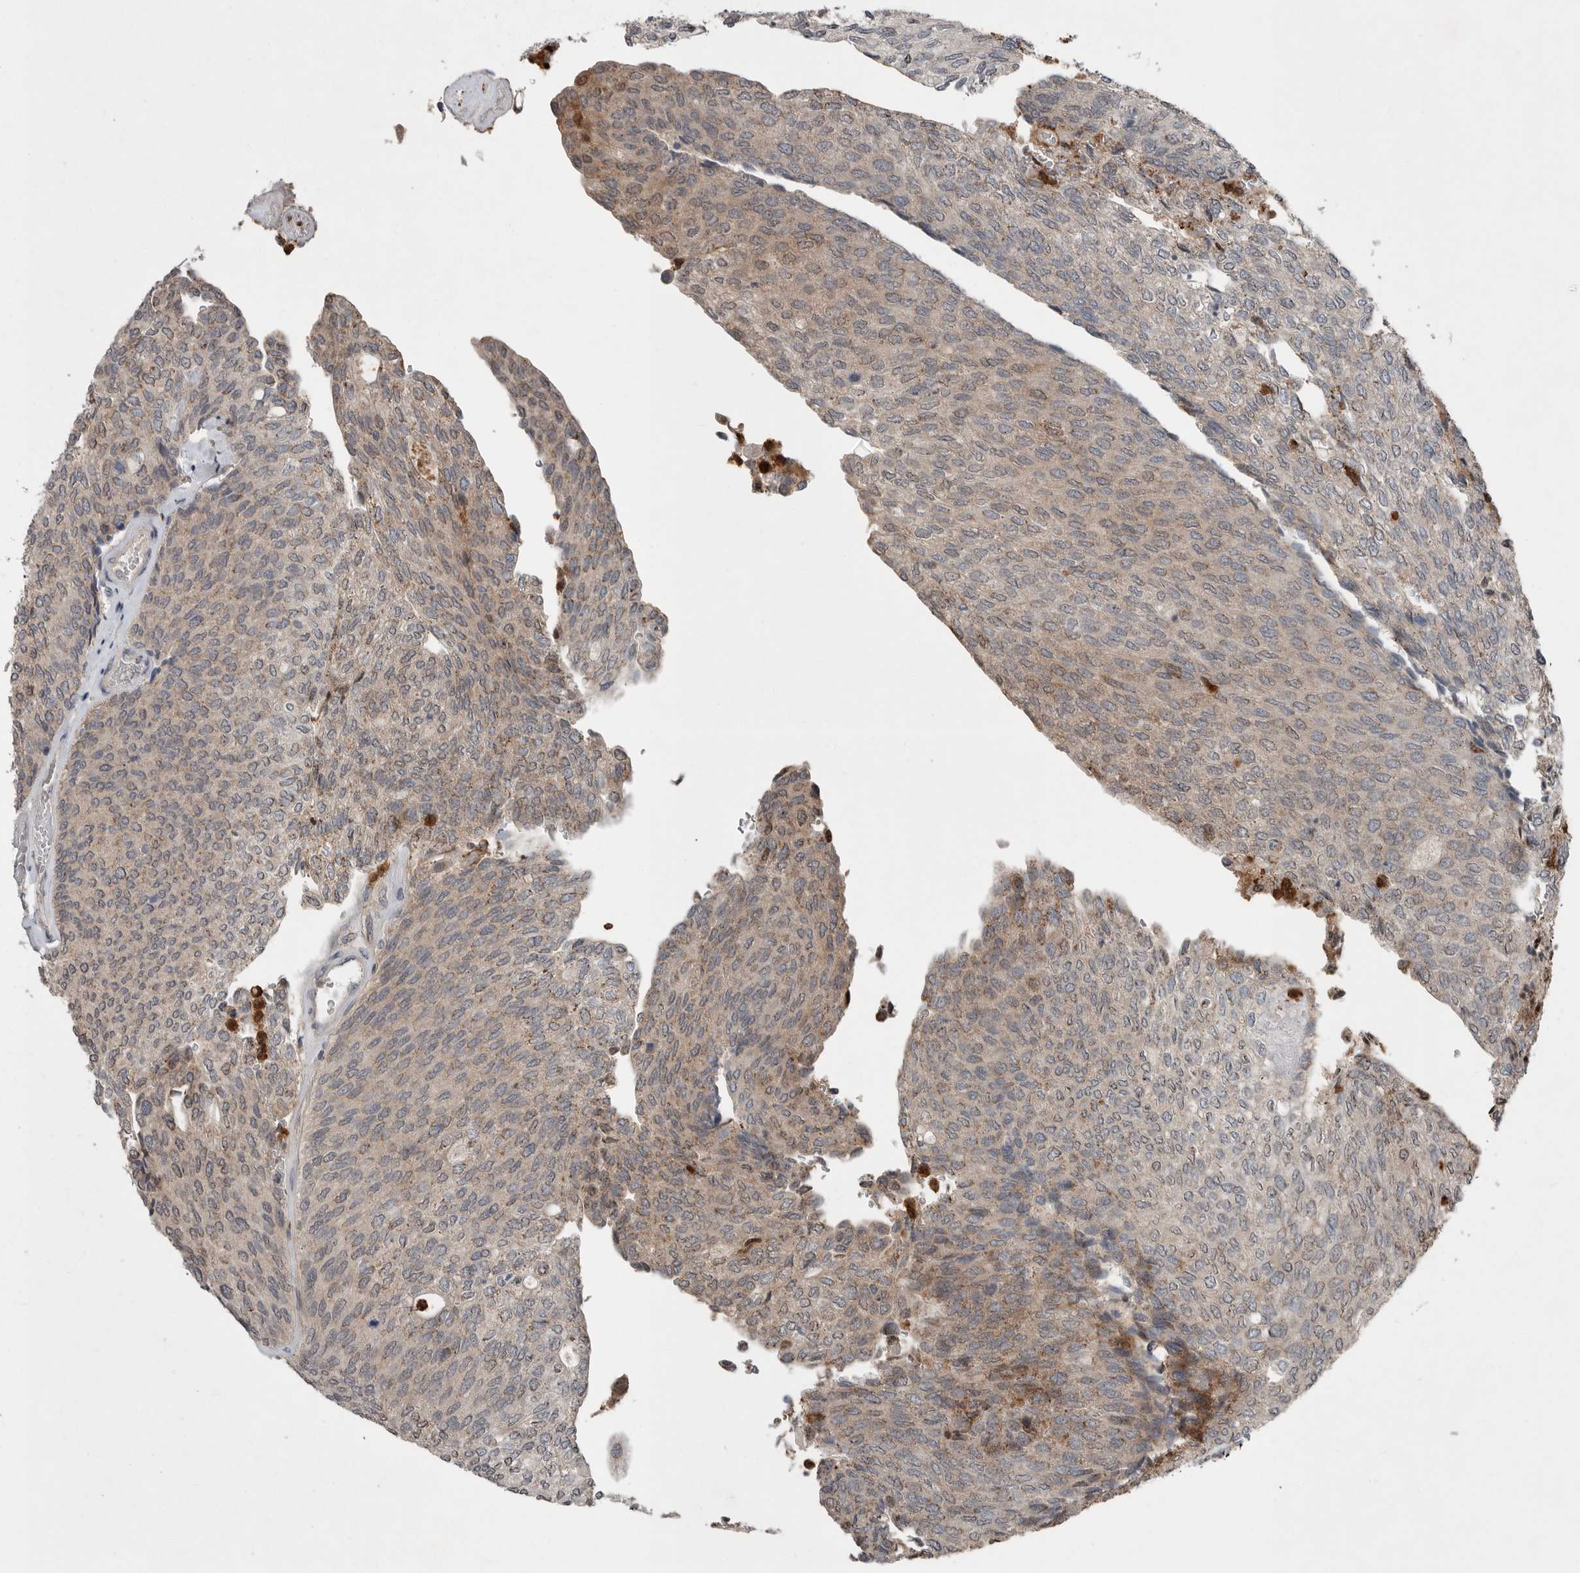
{"staining": {"intensity": "moderate", "quantity": "<25%", "location": "cytoplasmic/membranous"}, "tissue": "urothelial cancer", "cell_type": "Tumor cells", "image_type": "cancer", "snomed": [{"axis": "morphology", "description": "Urothelial carcinoma, Low grade"}, {"axis": "topography", "description": "Urinary bladder"}], "caption": "Urothelial cancer tissue exhibits moderate cytoplasmic/membranous staining in about <25% of tumor cells", "gene": "SCP2", "patient": {"sex": "female", "age": 79}}